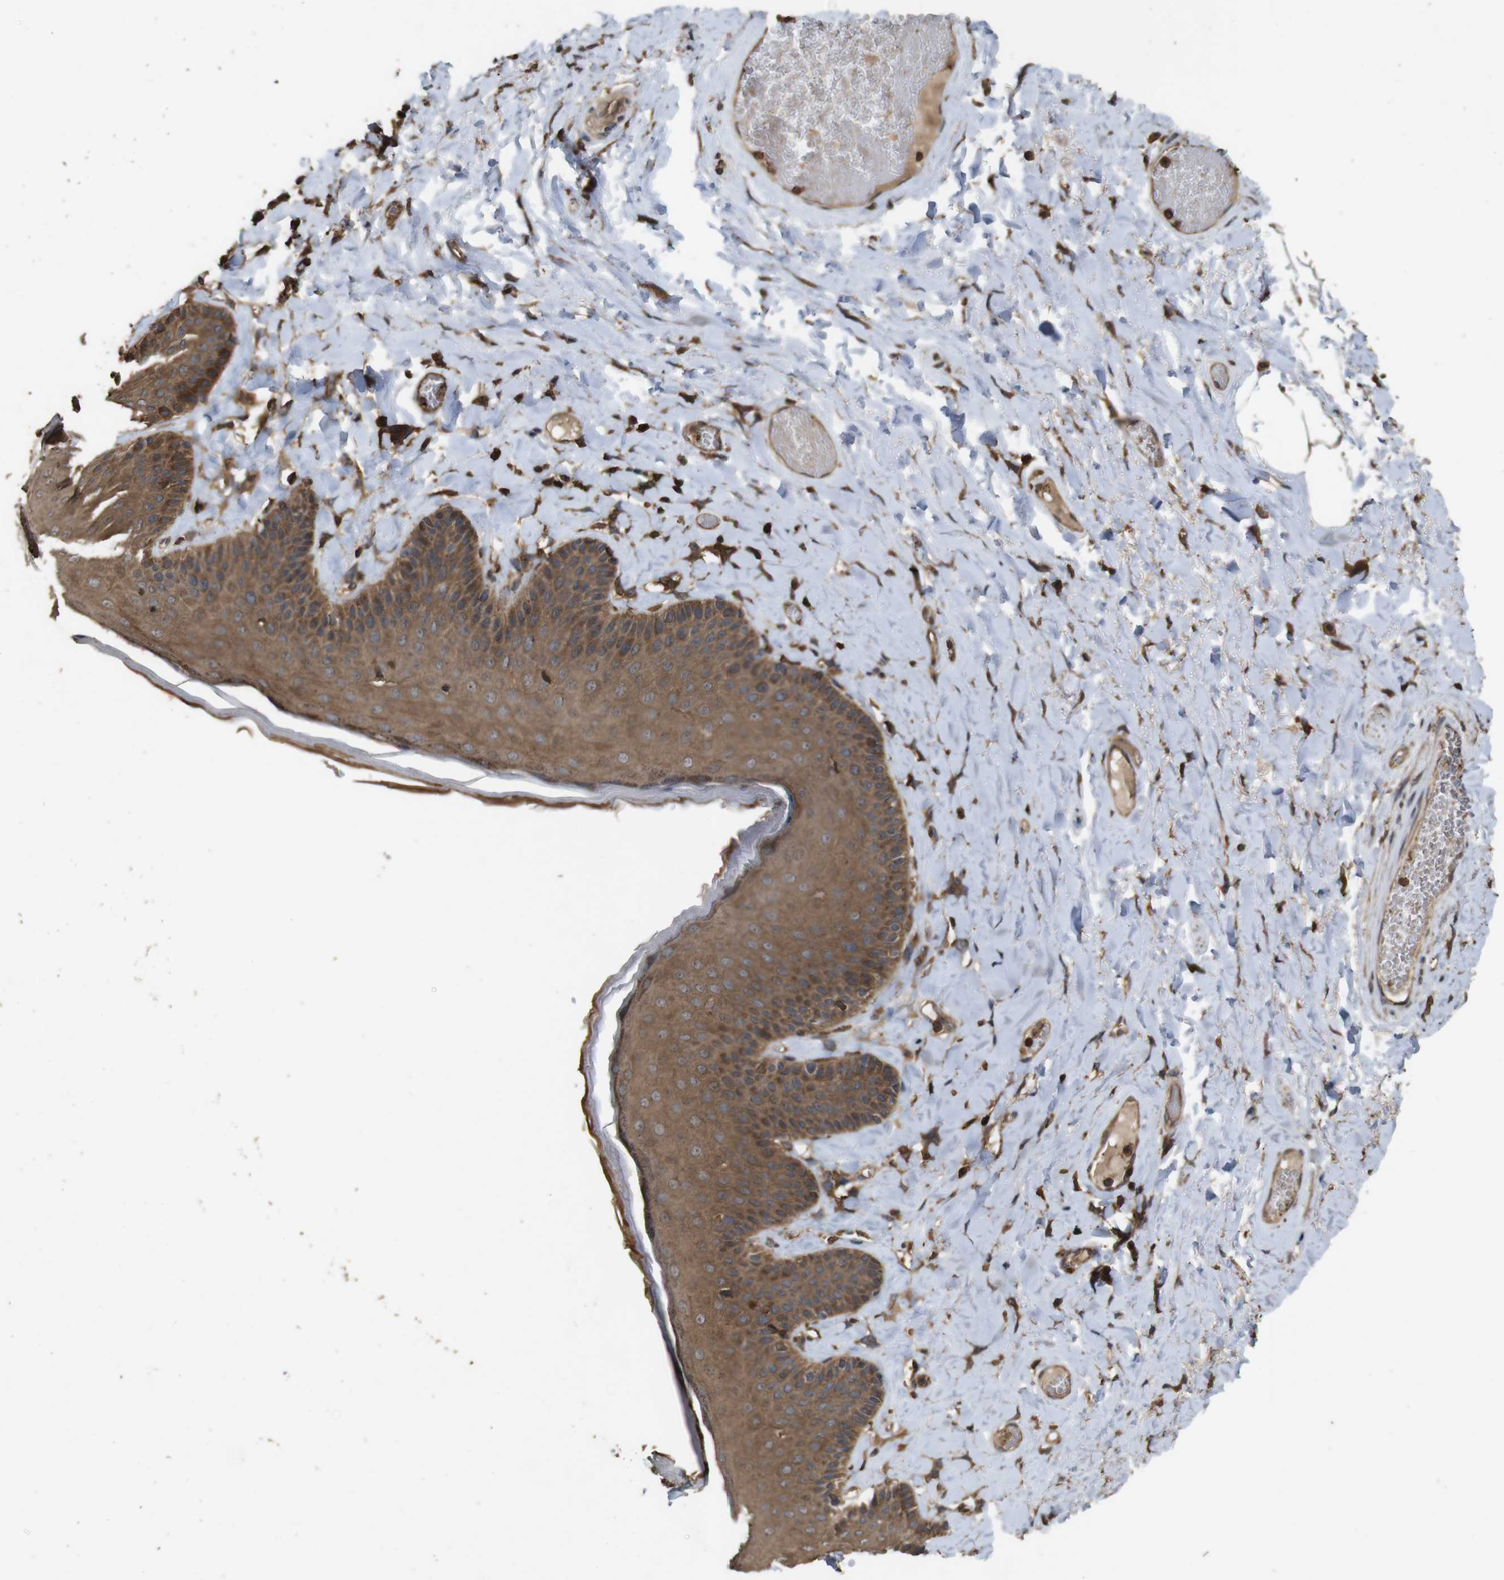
{"staining": {"intensity": "strong", "quantity": ">75%", "location": "cytoplasmic/membranous"}, "tissue": "skin", "cell_type": "Epidermal cells", "image_type": "normal", "snomed": [{"axis": "morphology", "description": "Normal tissue, NOS"}, {"axis": "topography", "description": "Anal"}], "caption": "A high-resolution micrograph shows immunohistochemistry (IHC) staining of normal skin, which displays strong cytoplasmic/membranous staining in approximately >75% of epidermal cells.", "gene": "BAG4", "patient": {"sex": "male", "age": 69}}